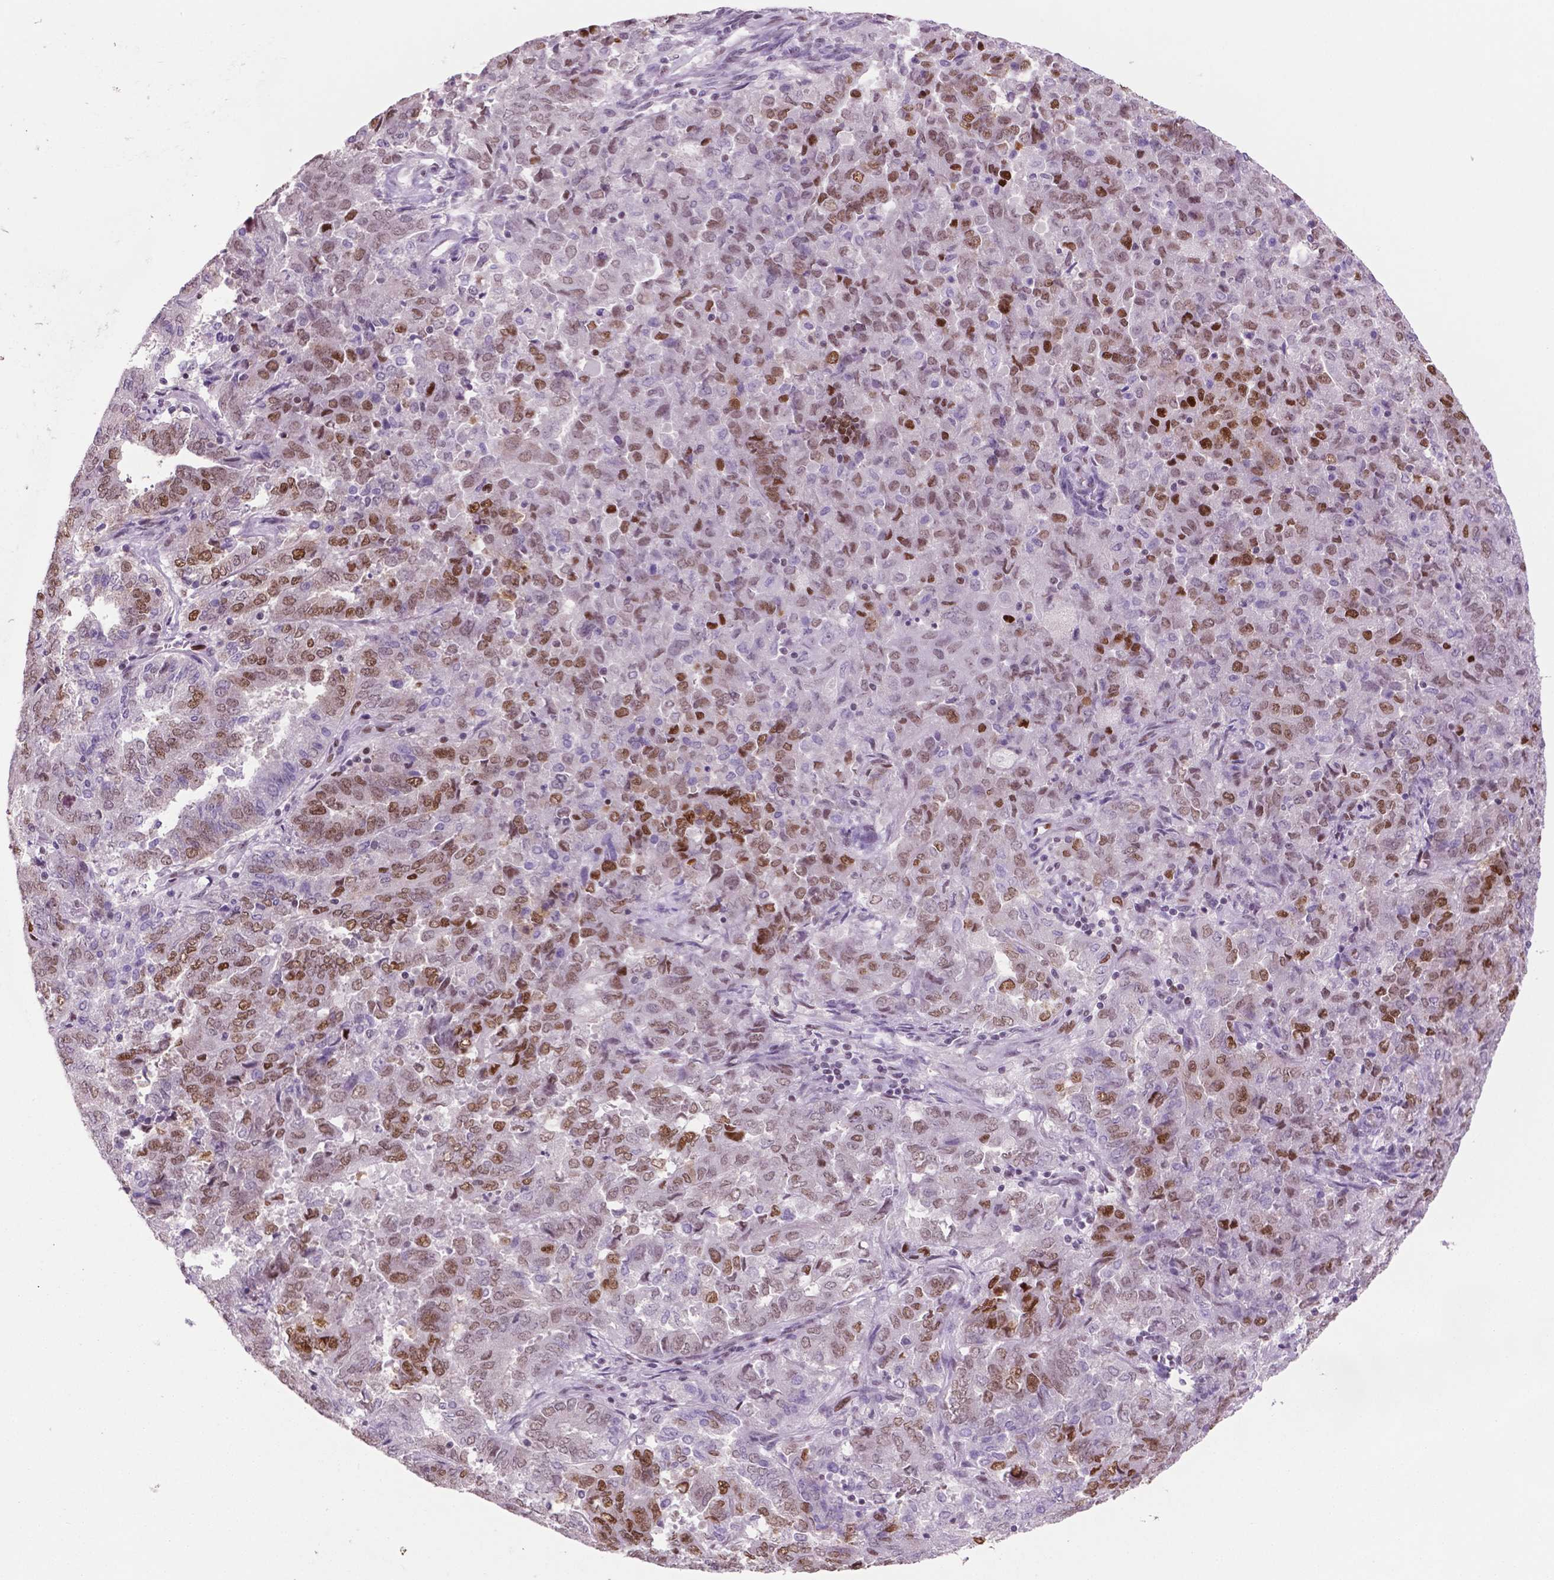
{"staining": {"intensity": "moderate", "quantity": "25%-75%", "location": "nuclear"}, "tissue": "endometrial cancer", "cell_type": "Tumor cells", "image_type": "cancer", "snomed": [{"axis": "morphology", "description": "Adenocarcinoma, NOS"}, {"axis": "topography", "description": "Endometrium"}], "caption": "Tumor cells reveal medium levels of moderate nuclear expression in approximately 25%-75% of cells in endometrial adenocarcinoma. Nuclei are stained in blue.", "gene": "MSH6", "patient": {"sex": "female", "age": 72}}